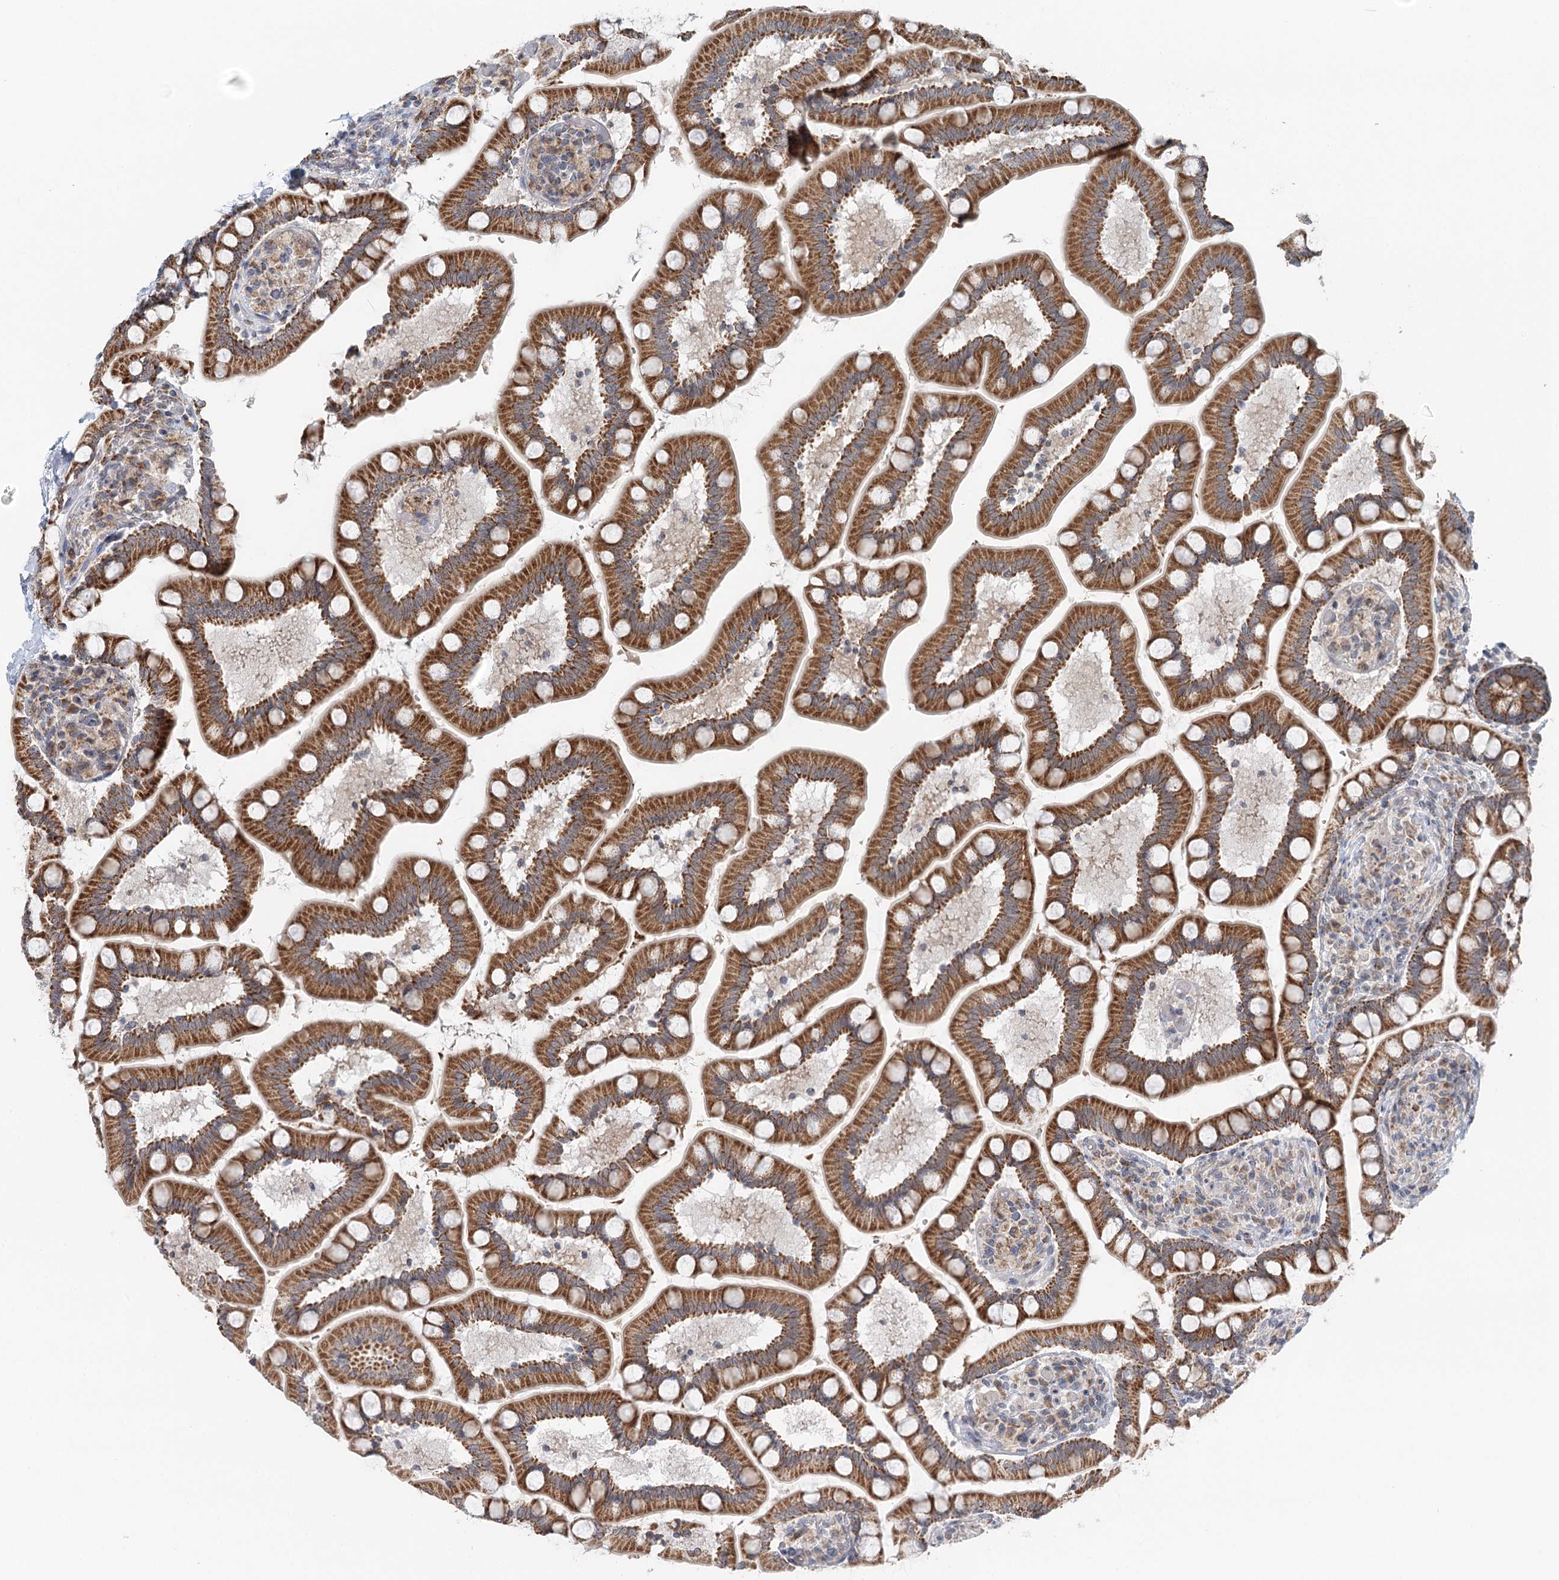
{"staining": {"intensity": "strong", "quantity": ">75%", "location": "cytoplasmic/membranous"}, "tissue": "small intestine", "cell_type": "Glandular cells", "image_type": "normal", "snomed": [{"axis": "morphology", "description": "Normal tissue, NOS"}, {"axis": "topography", "description": "Small intestine"}], "caption": "Normal small intestine exhibits strong cytoplasmic/membranous expression in about >75% of glandular cells, visualized by immunohistochemistry. (DAB = brown stain, brightfield microscopy at high magnification).", "gene": "RNF150", "patient": {"sex": "female", "age": 64}}